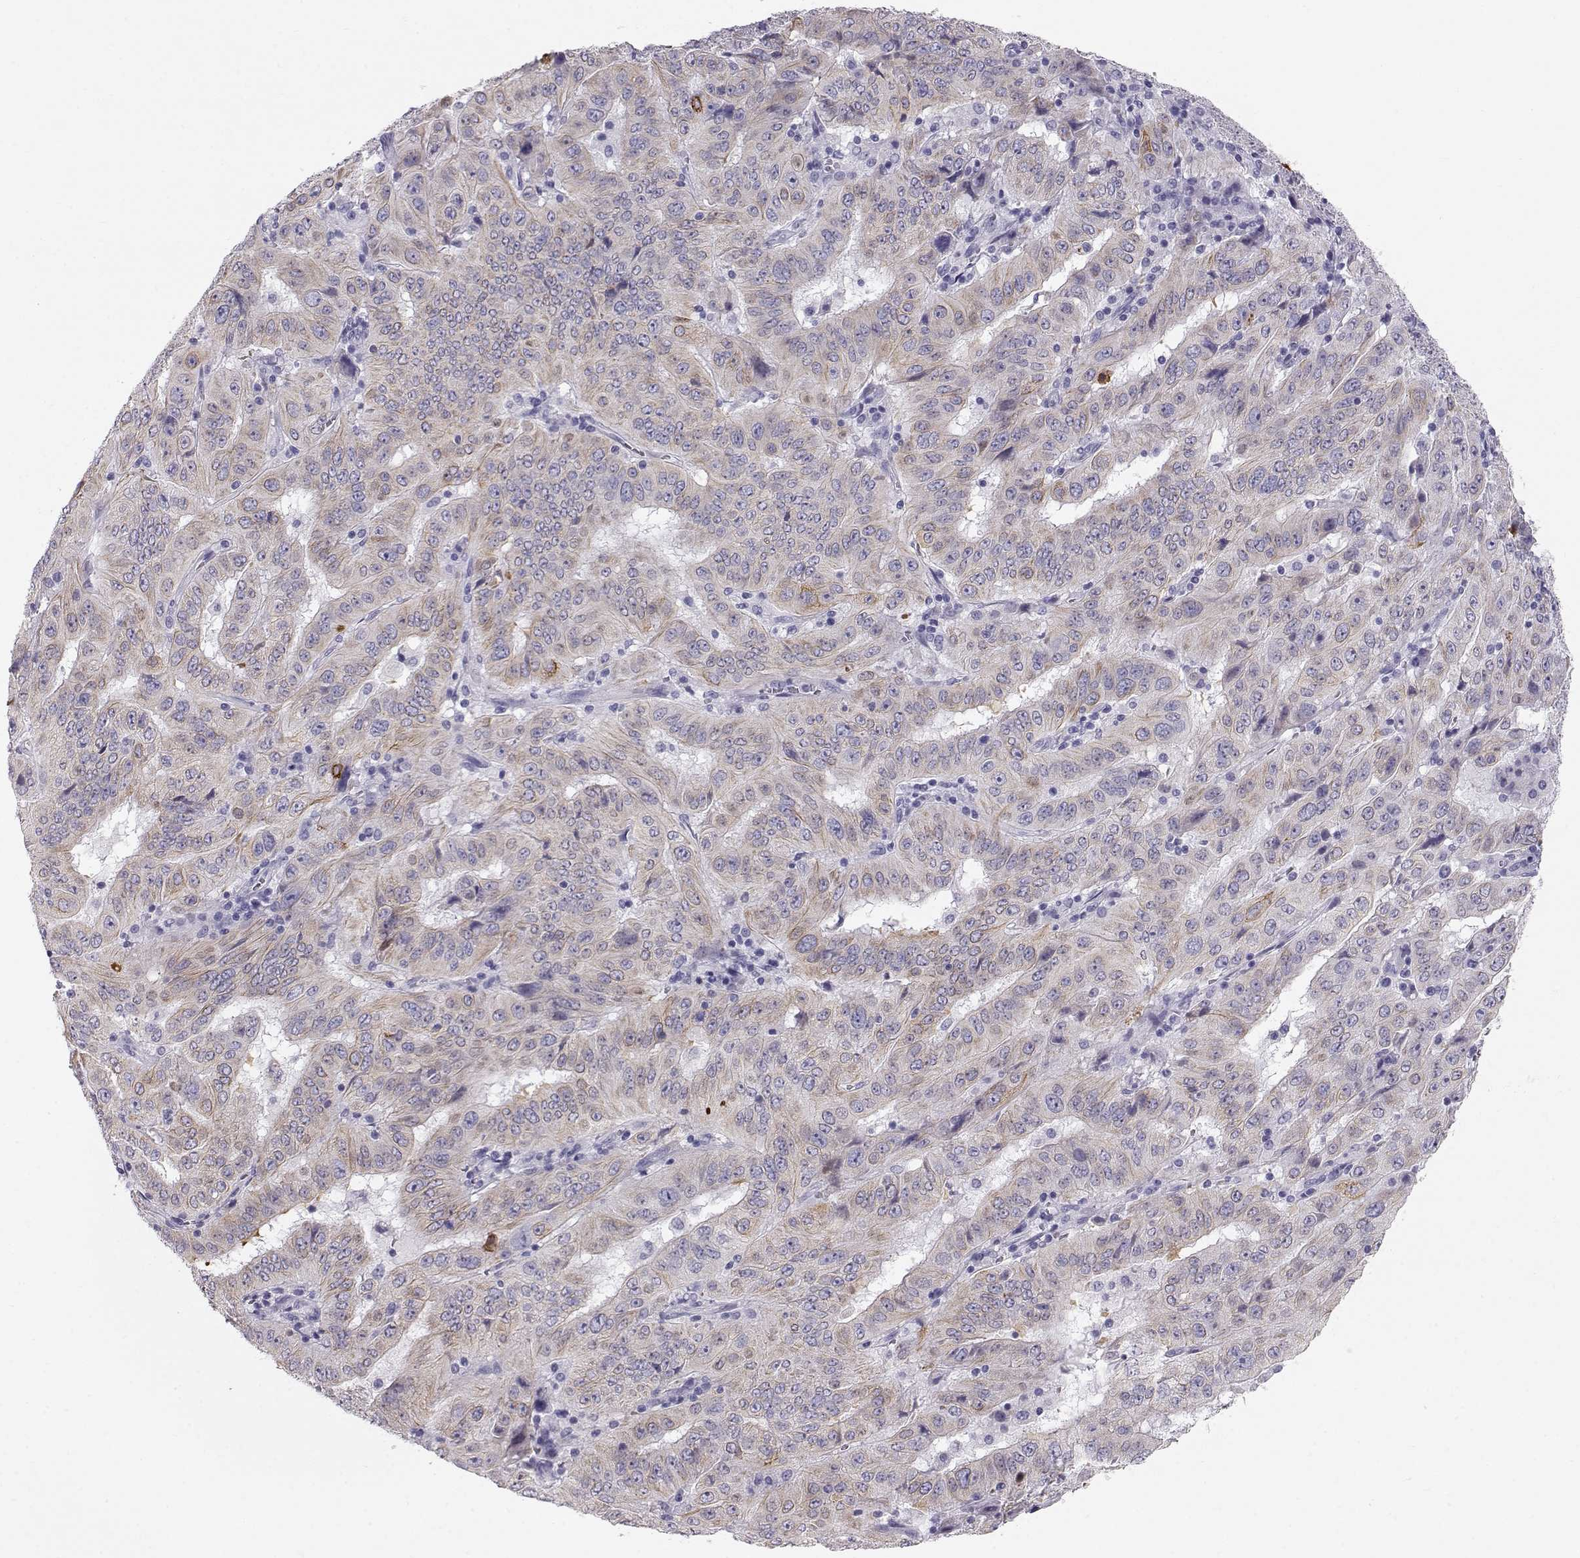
{"staining": {"intensity": "weak", "quantity": "25%-75%", "location": "cytoplasmic/membranous"}, "tissue": "pancreatic cancer", "cell_type": "Tumor cells", "image_type": "cancer", "snomed": [{"axis": "morphology", "description": "Adenocarcinoma, NOS"}, {"axis": "topography", "description": "Pancreas"}], "caption": "IHC (DAB) staining of human pancreatic cancer displays weak cytoplasmic/membranous protein staining in approximately 25%-75% of tumor cells. (Stains: DAB (3,3'-diaminobenzidine) in brown, nuclei in blue, Microscopy: brightfield microscopy at high magnification).", "gene": "GPR26", "patient": {"sex": "male", "age": 63}}